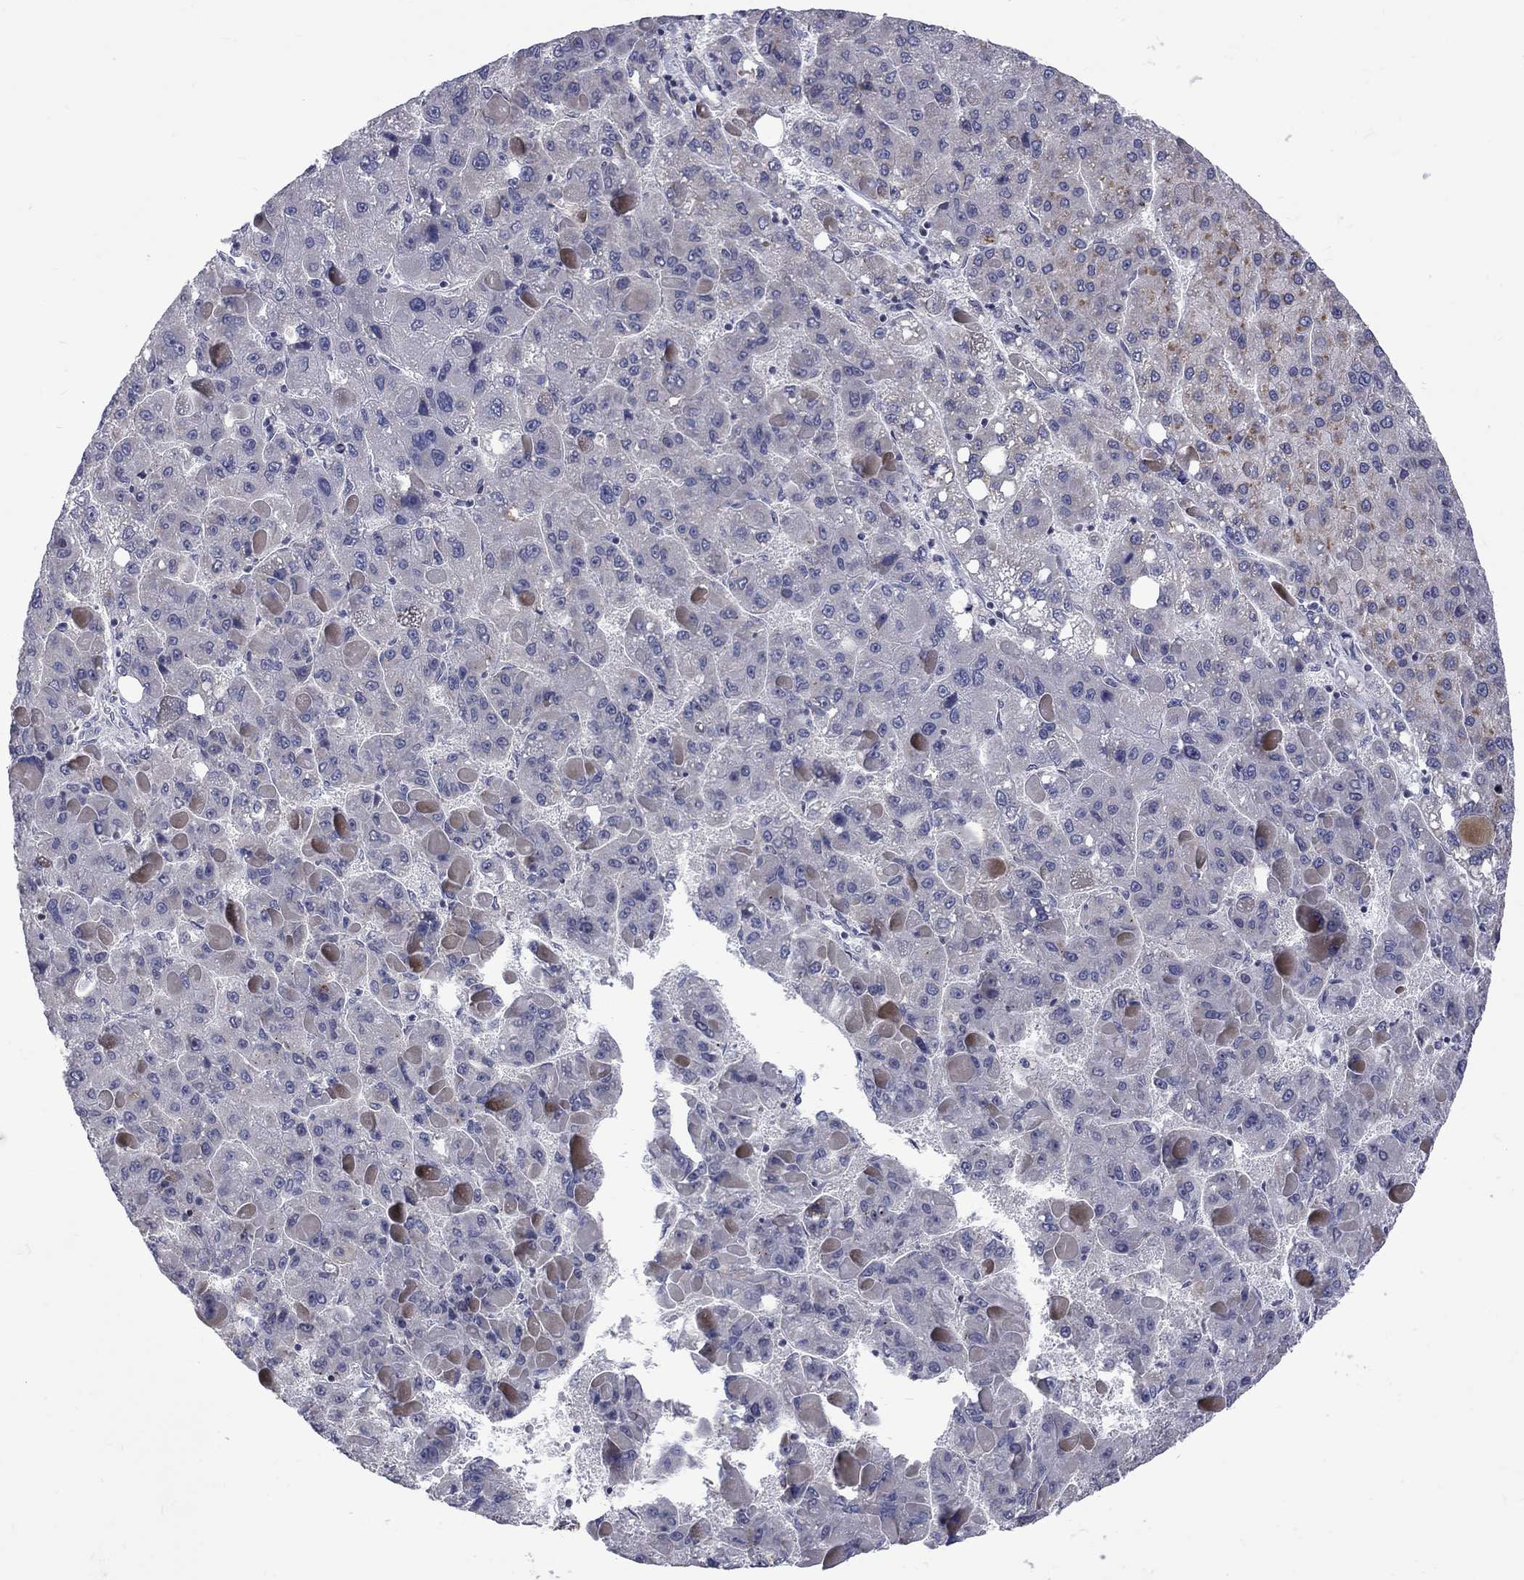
{"staining": {"intensity": "negative", "quantity": "none", "location": "none"}, "tissue": "liver cancer", "cell_type": "Tumor cells", "image_type": "cancer", "snomed": [{"axis": "morphology", "description": "Carcinoma, Hepatocellular, NOS"}, {"axis": "topography", "description": "Liver"}], "caption": "Immunohistochemistry (IHC) histopathology image of human liver hepatocellular carcinoma stained for a protein (brown), which displays no staining in tumor cells.", "gene": "SH2B1", "patient": {"sex": "female", "age": 82}}